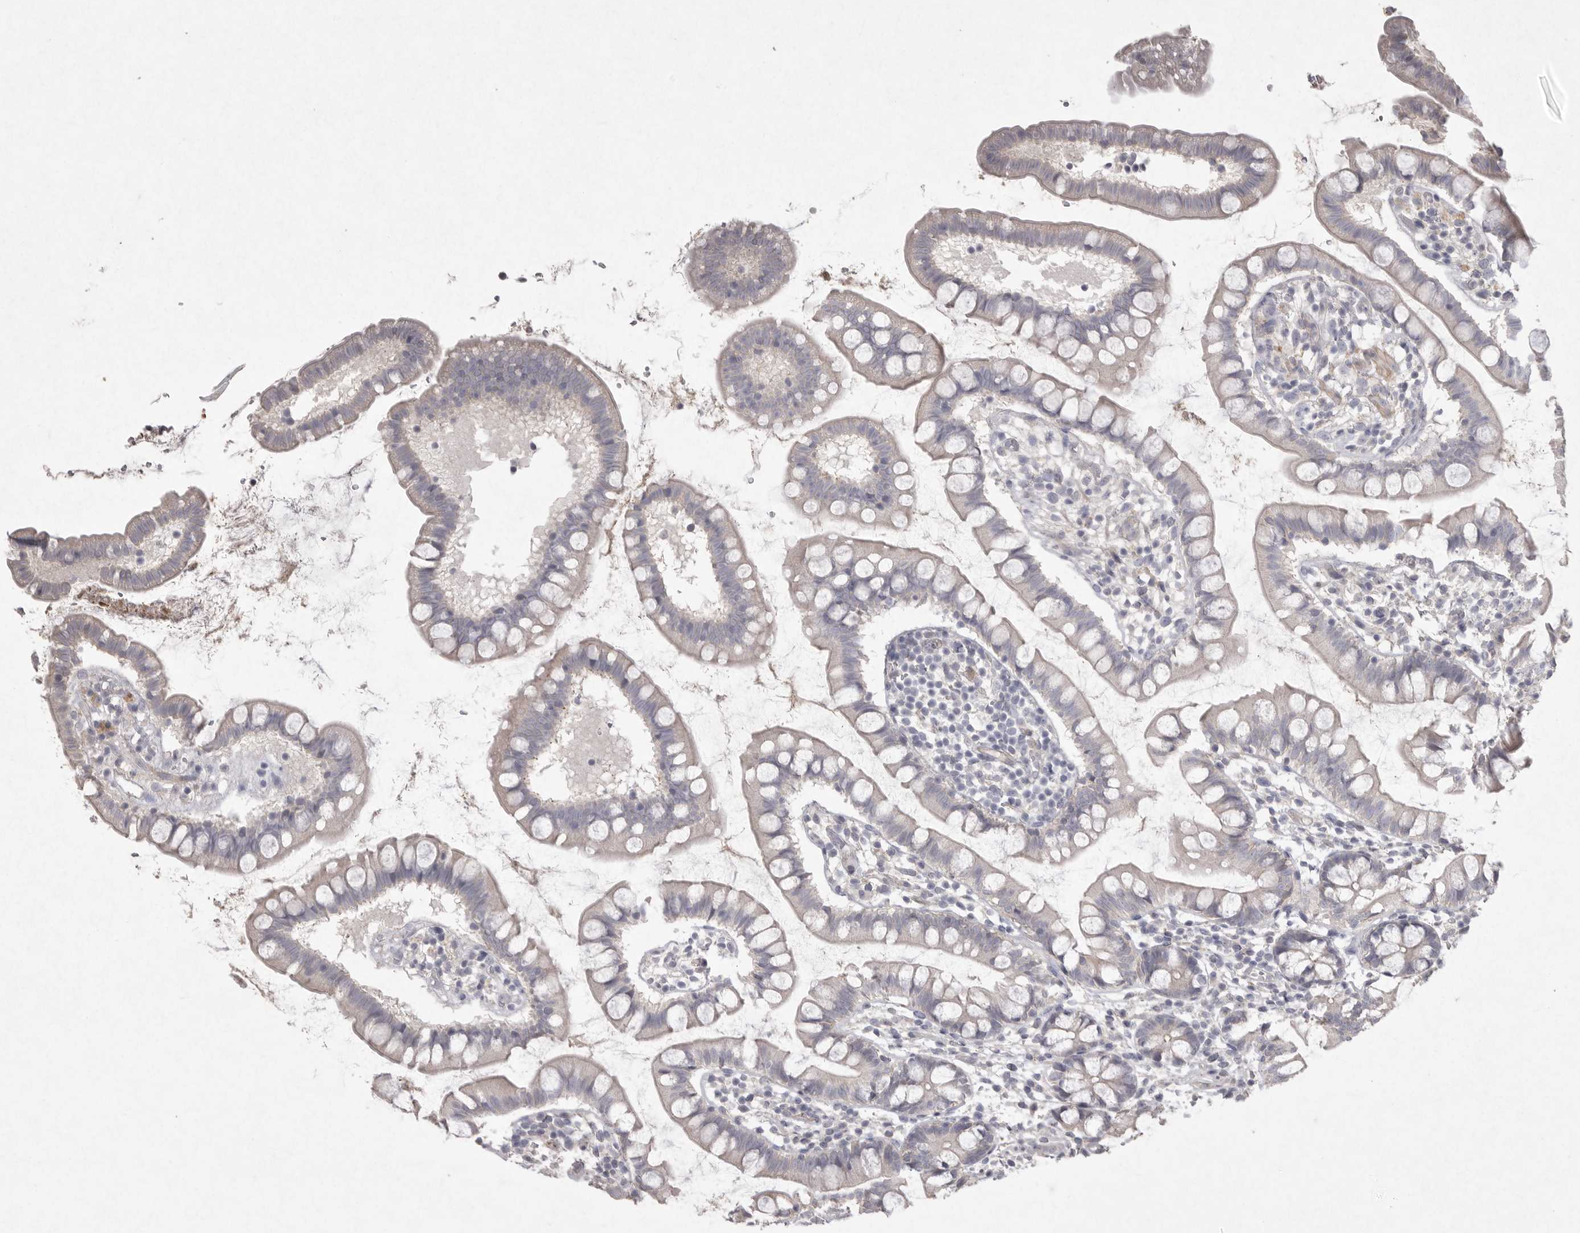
{"staining": {"intensity": "negative", "quantity": "none", "location": "none"}, "tissue": "small intestine", "cell_type": "Glandular cells", "image_type": "normal", "snomed": [{"axis": "morphology", "description": "Normal tissue, NOS"}, {"axis": "topography", "description": "Small intestine"}], "caption": "Glandular cells show no significant expression in benign small intestine. (DAB immunohistochemistry (IHC), high magnification).", "gene": "VANGL2", "patient": {"sex": "female", "age": 84}}